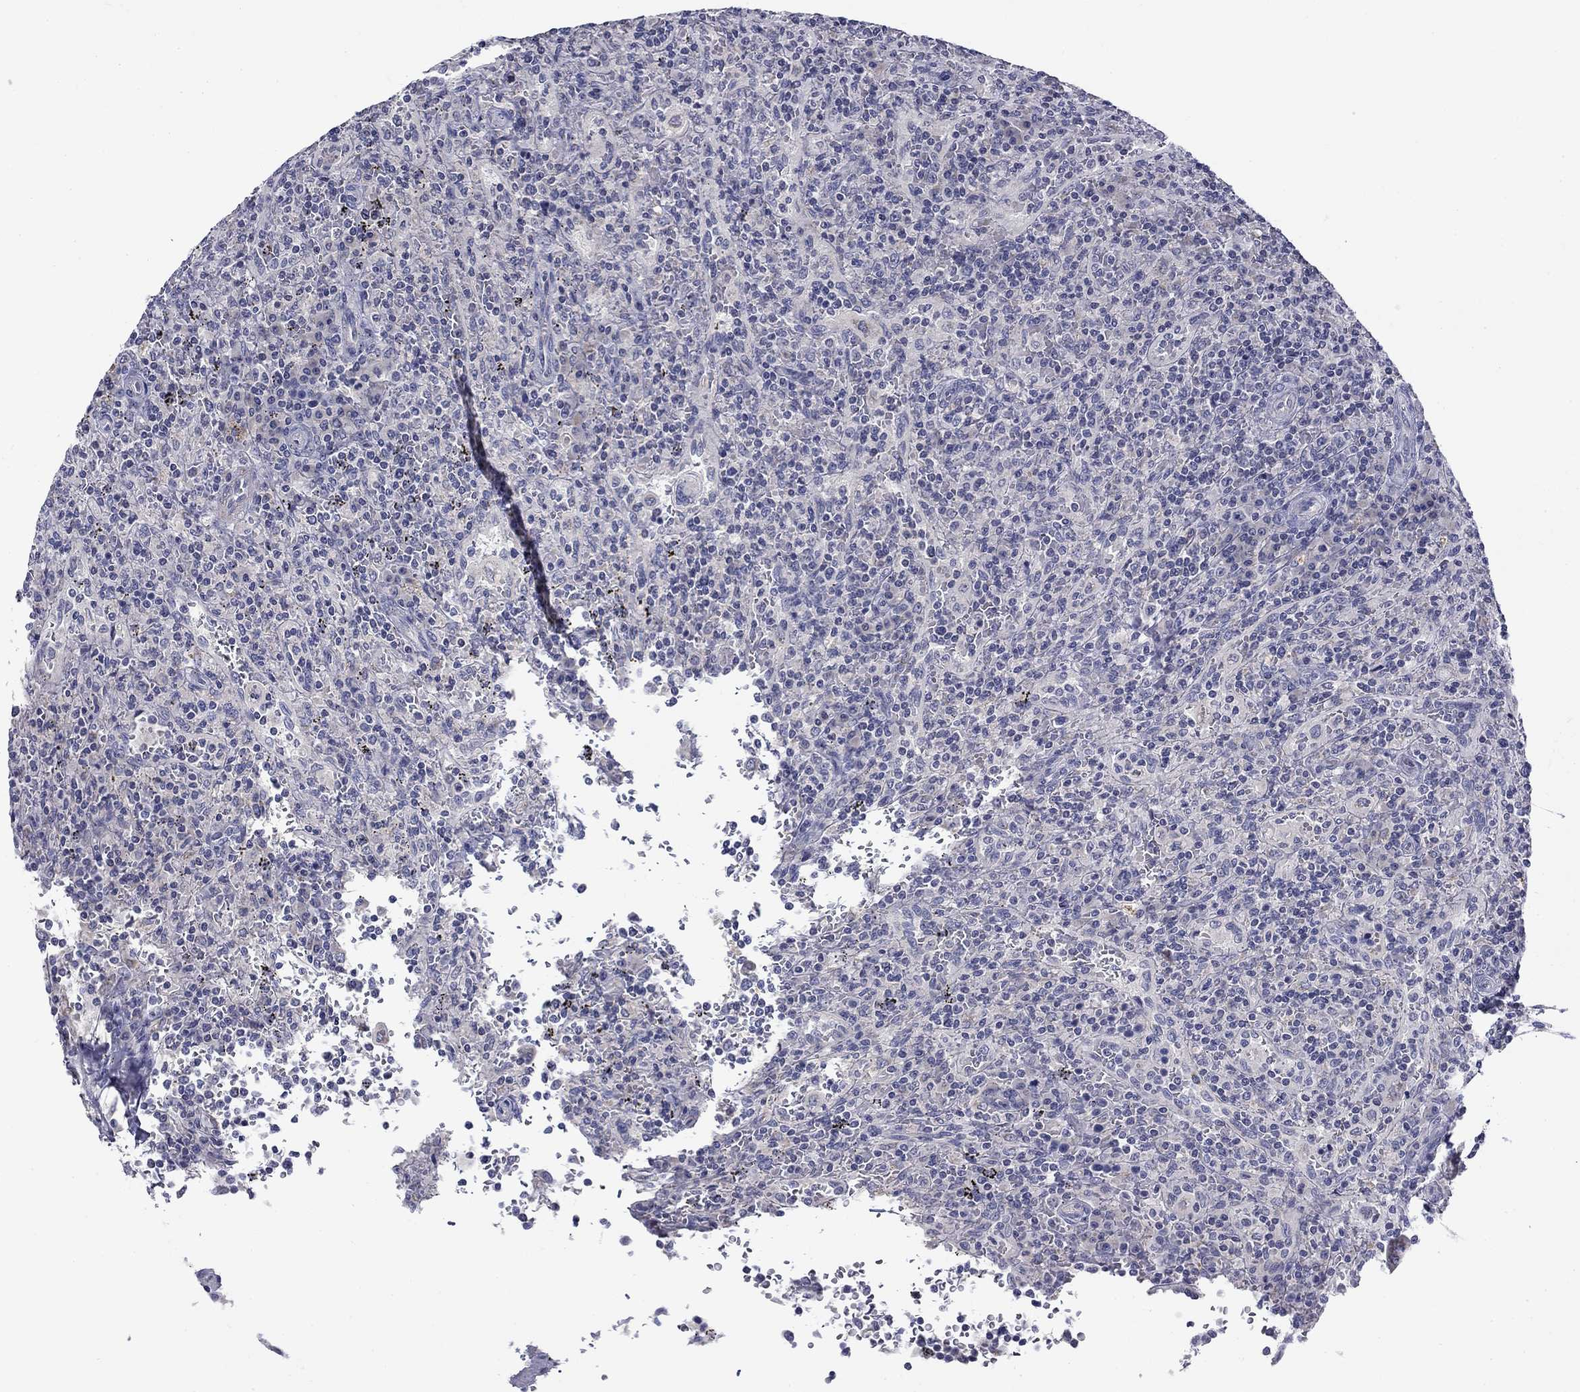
{"staining": {"intensity": "negative", "quantity": "none", "location": "none"}, "tissue": "lymphoma", "cell_type": "Tumor cells", "image_type": "cancer", "snomed": [{"axis": "morphology", "description": "Malignant lymphoma, non-Hodgkin's type, Low grade"}, {"axis": "topography", "description": "Spleen"}], "caption": "Low-grade malignant lymphoma, non-Hodgkin's type stained for a protein using IHC demonstrates no expression tumor cells.", "gene": "SPATA7", "patient": {"sex": "male", "age": 62}}